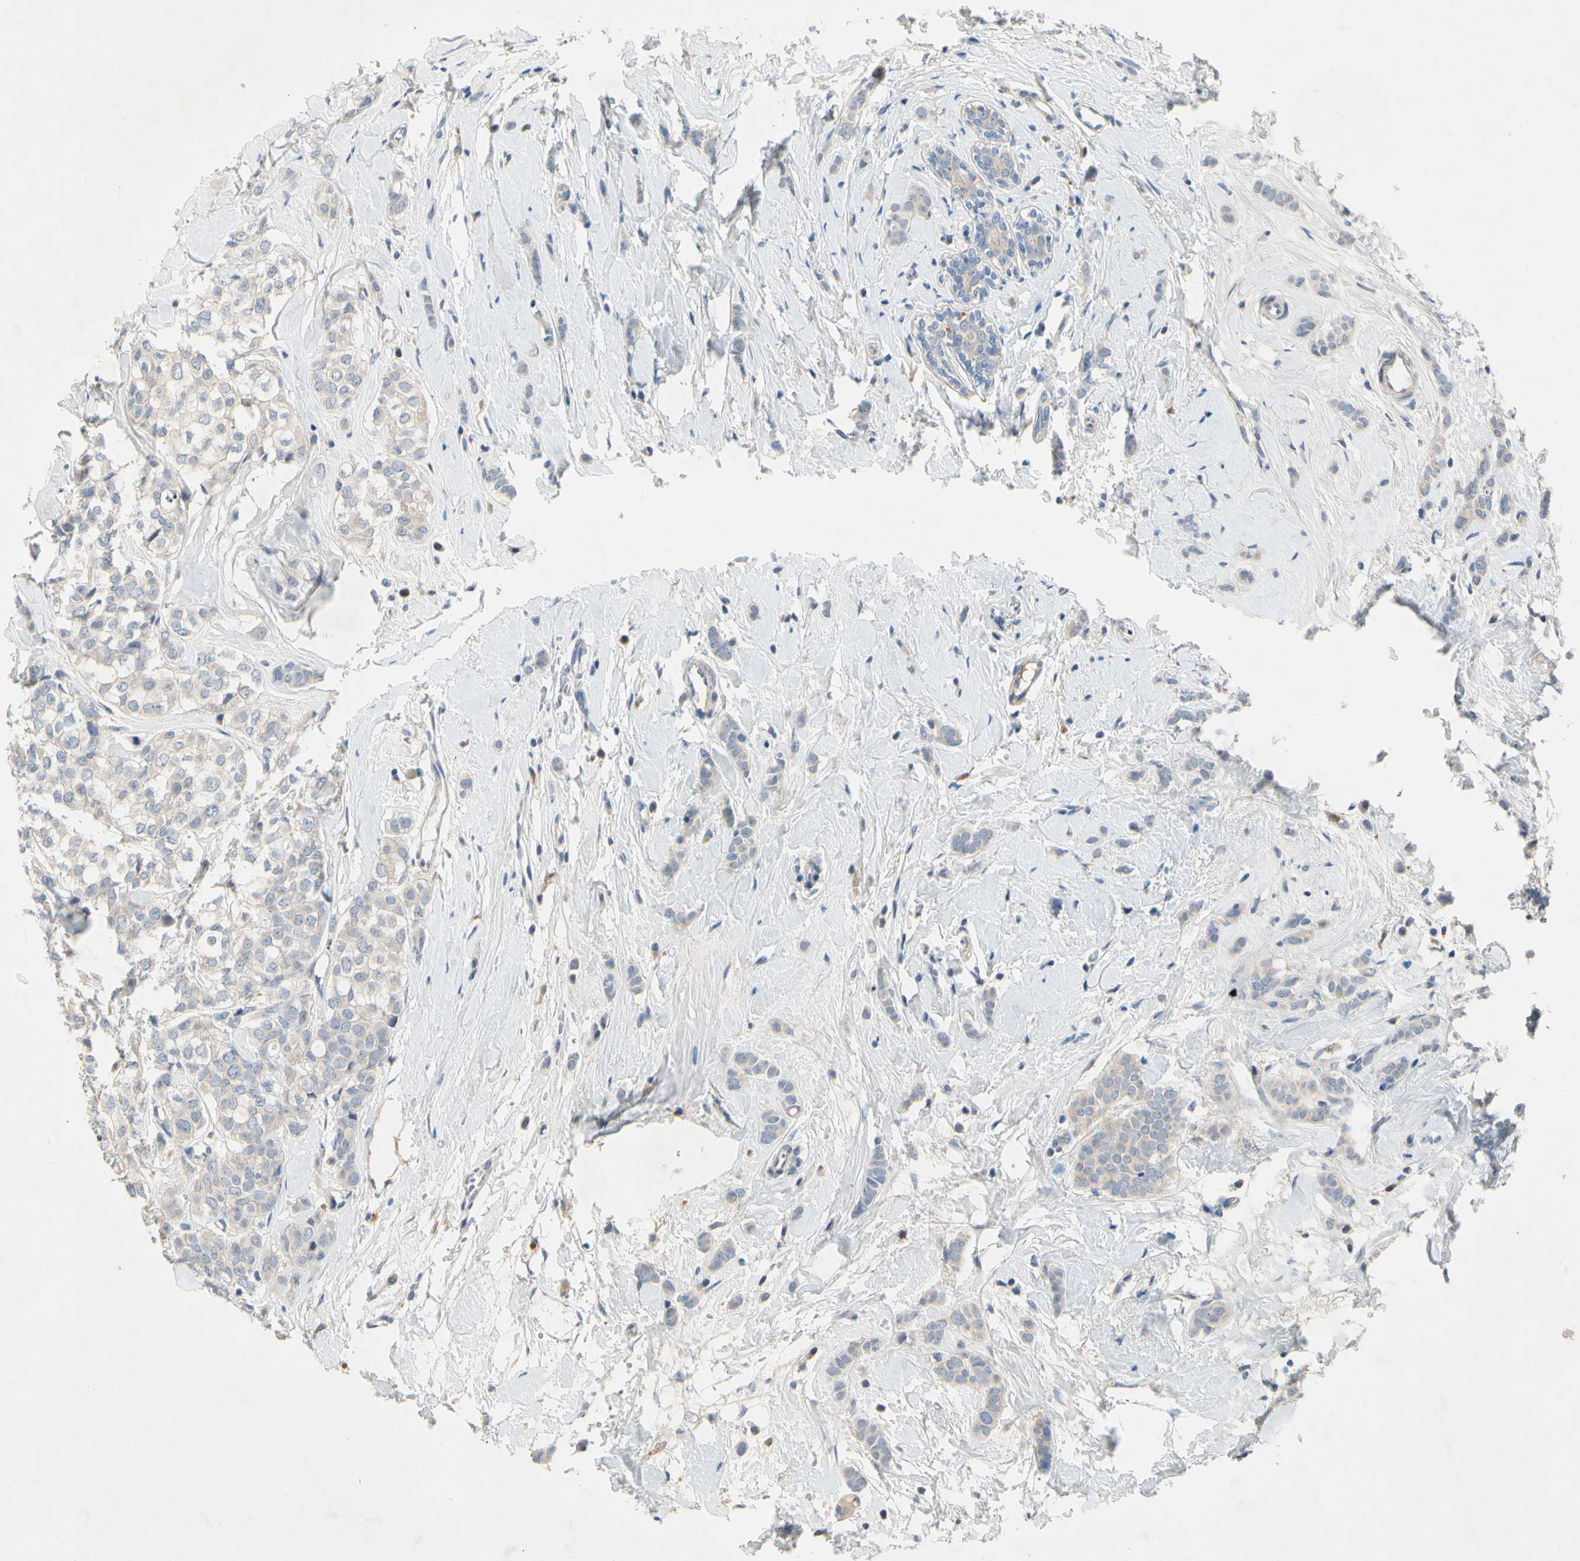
{"staining": {"intensity": "negative", "quantity": "none", "location": "none"}, "tissue": "breast cancer", "cell_type": "Tumor cells", "image_type": "cancer", "snomed": [{"axis": "morphology", "description": "Lobular carcinoma"}, {"axis": "topography", "description": "Breast"}], "caption": "The image reveals no significant positivity in tumor cells of breast cancer. (Immunohistochemistry, brightfield microscopy, high magnification).", "gene": "GAS6", "patient": {"sex": "female", "age": 60}}